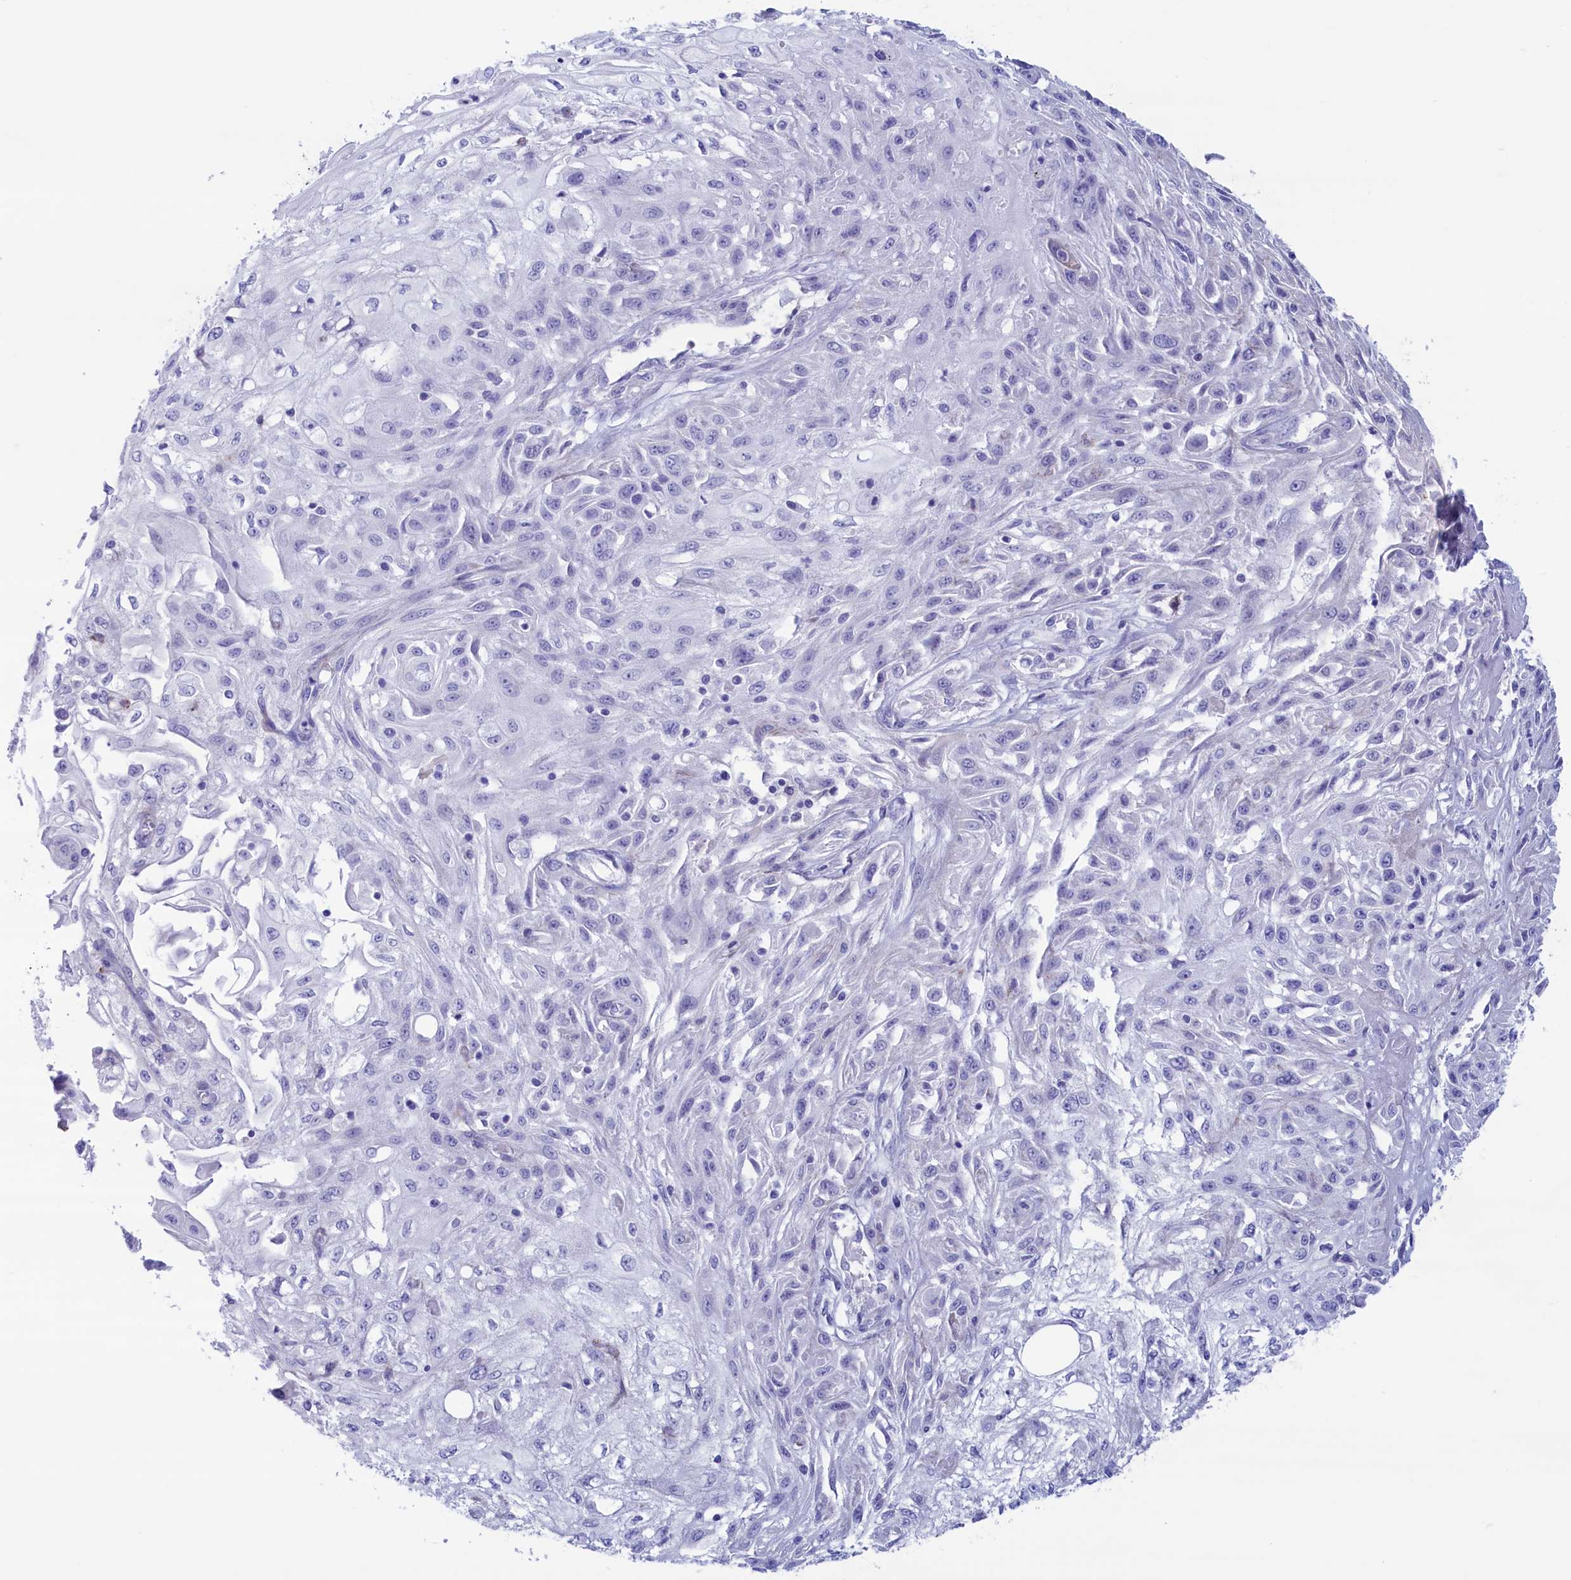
{"staining": {"intensity": "negative", "quantity": "none", "location": "none"}, "tissue": "skin cancer", "cell_type": "Tumor cells", "image_type": "cancer", "snomed": [{"axis": "morphology", "description": "Squamous cell carcinoma, NOS"}, {"axis": "morphology", "description": "Squamous cell carcinoma, metastatic, NOS"}, {"axis": "topography", "description": "Skin"}, {"axis": "topography", "description": "Lymph node"}], "caption": "An immunohistochemistry image of skin cancer is shown. There is no staining in tumor cells of skin cancer.", "gene": "MPV17L2", "patient": {"sex": "male", "age": 75}}